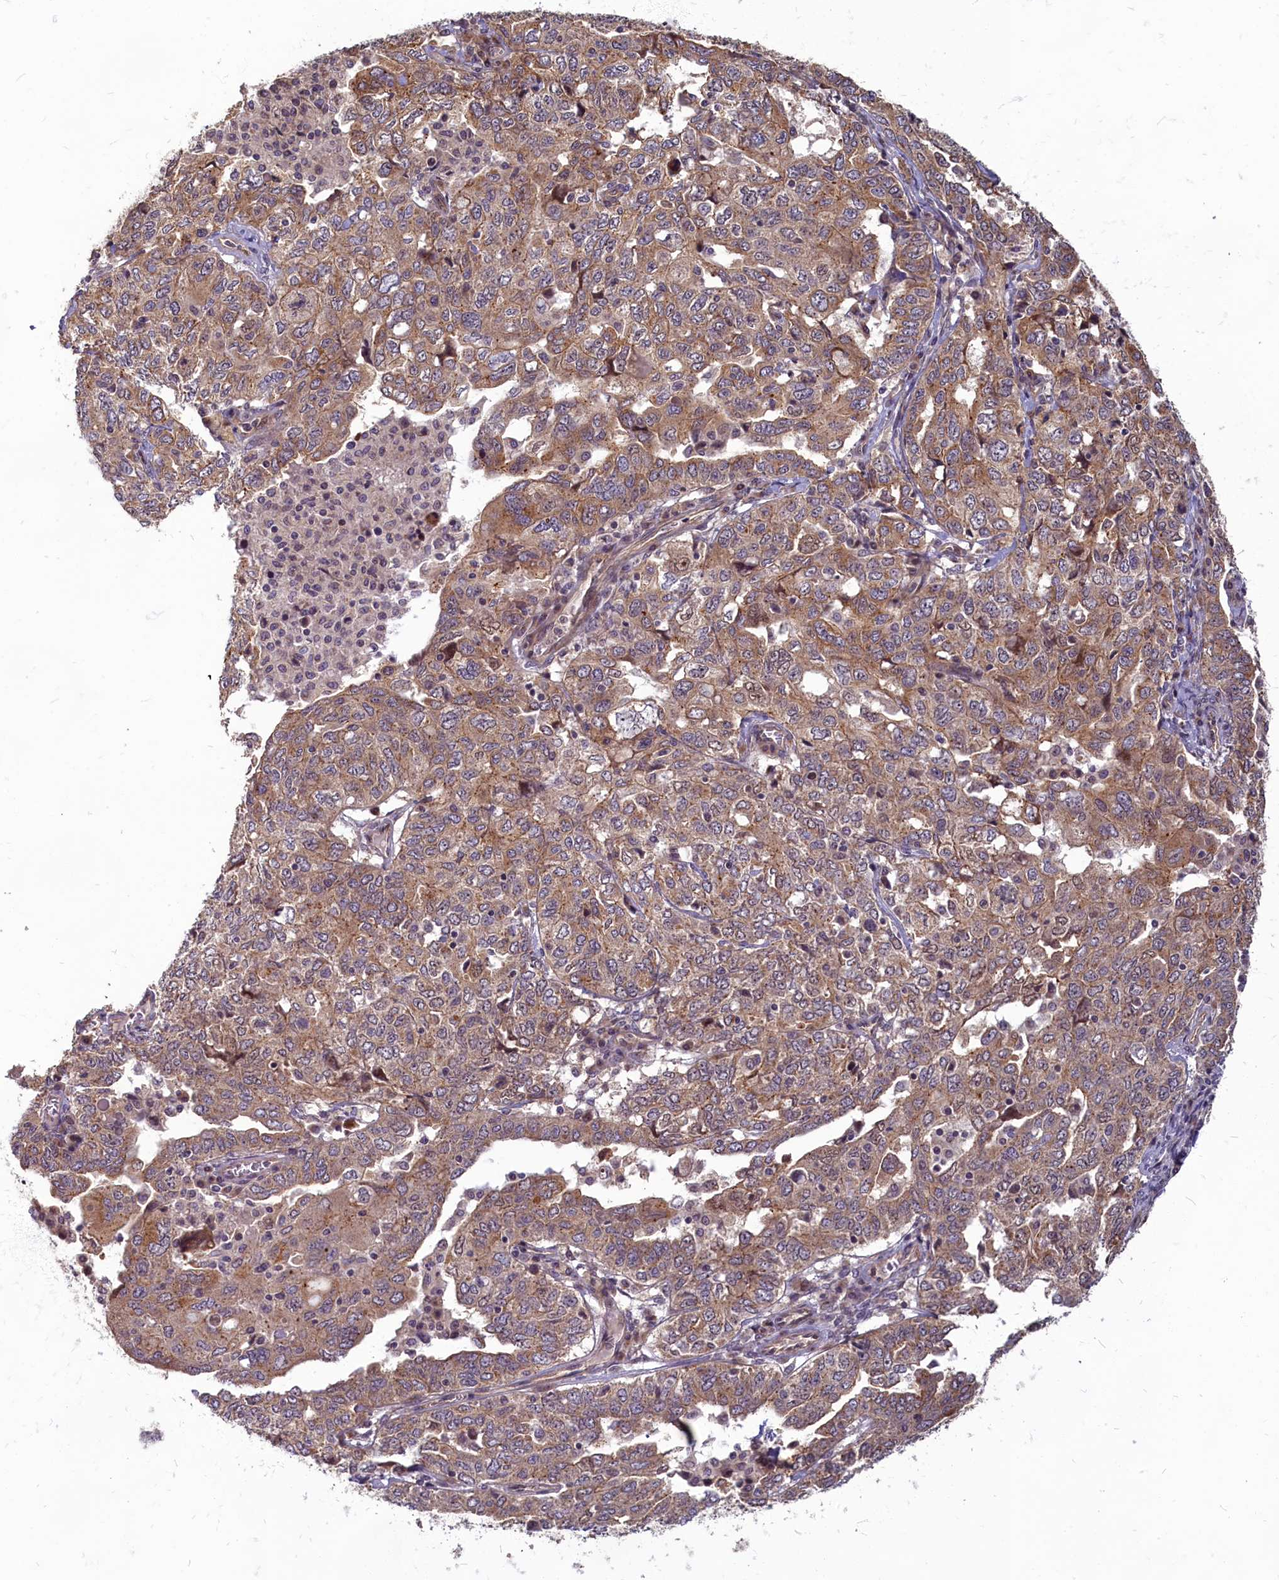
{"staining": {"intensity": "moderate", "quantity": ">75%", "location": "cytoplasmic/membranous"}, "tissue": "ovarian cancer", "cell_type": "Tumor cells", "image_type": "cancer", "snomed": [{"axis": "morphology", "description": "Carcinoma, endometroid"}, {"axis": "topography", "description": "Ovary"}], "caption": "Ovarian cancer stained with a protein marker exhibits moderate staining in tumor cells.", "gene": "MYCBP", "patient": {"sex": "female", "age": 62}}